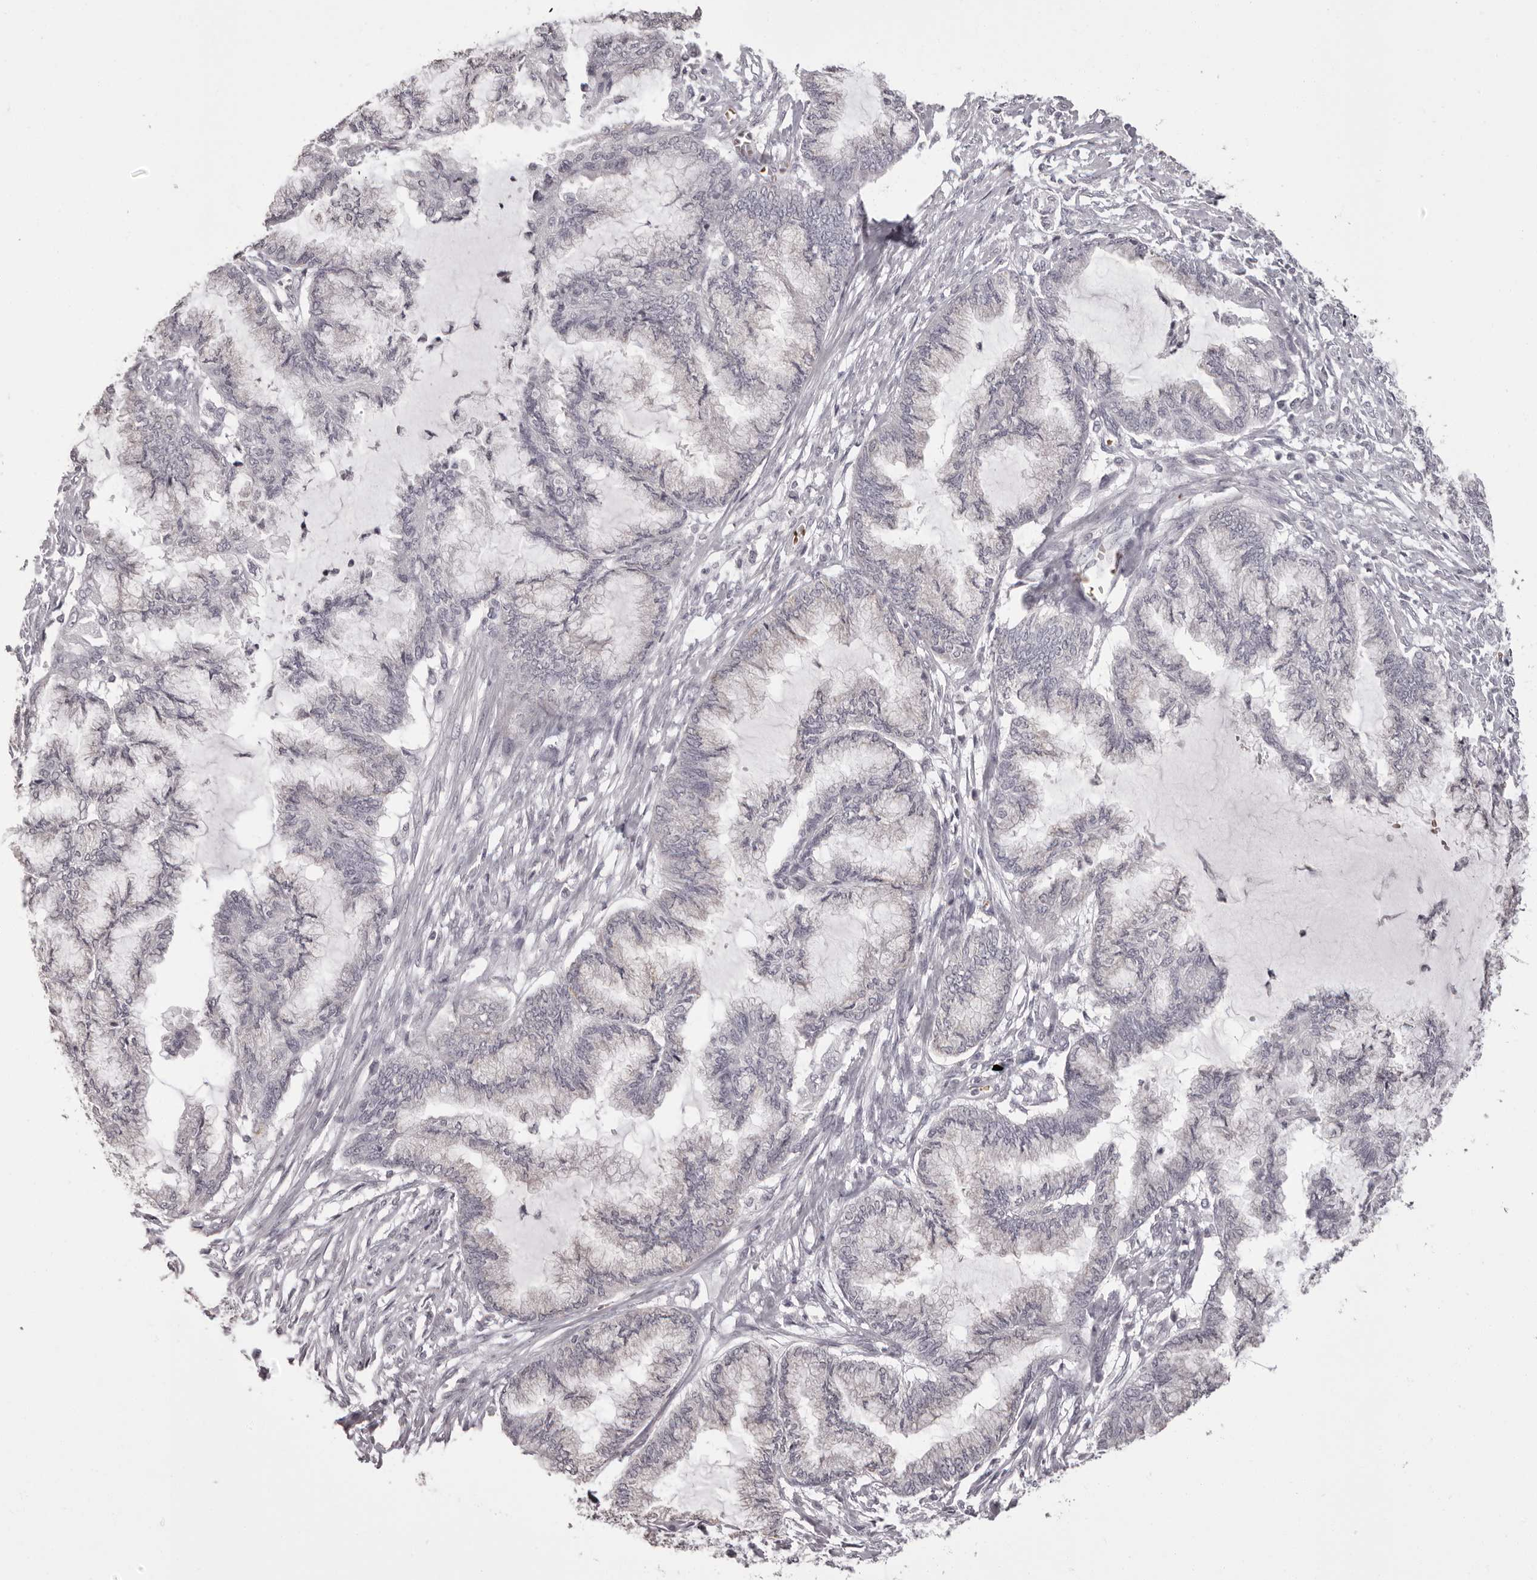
{"staining": {"intensity": "negative", "quantity": "none", "location": "none"}, "tissue": "endometrial cancer", "cell_type": "Tumor cells", "image_type": "cancer", "snomed": [{"axis": "morphology", "description": "Adenocarcinoma, NOS"}, {"axis": "topography", "description": "Endometrium"}], "caption": "Human endometrial cancer stained for a protein using immunohistochemistry (IHC) displays no staining in tumor cells.", "gene": "C8orf74", "patient": {"sex": "female", "age": 86}}